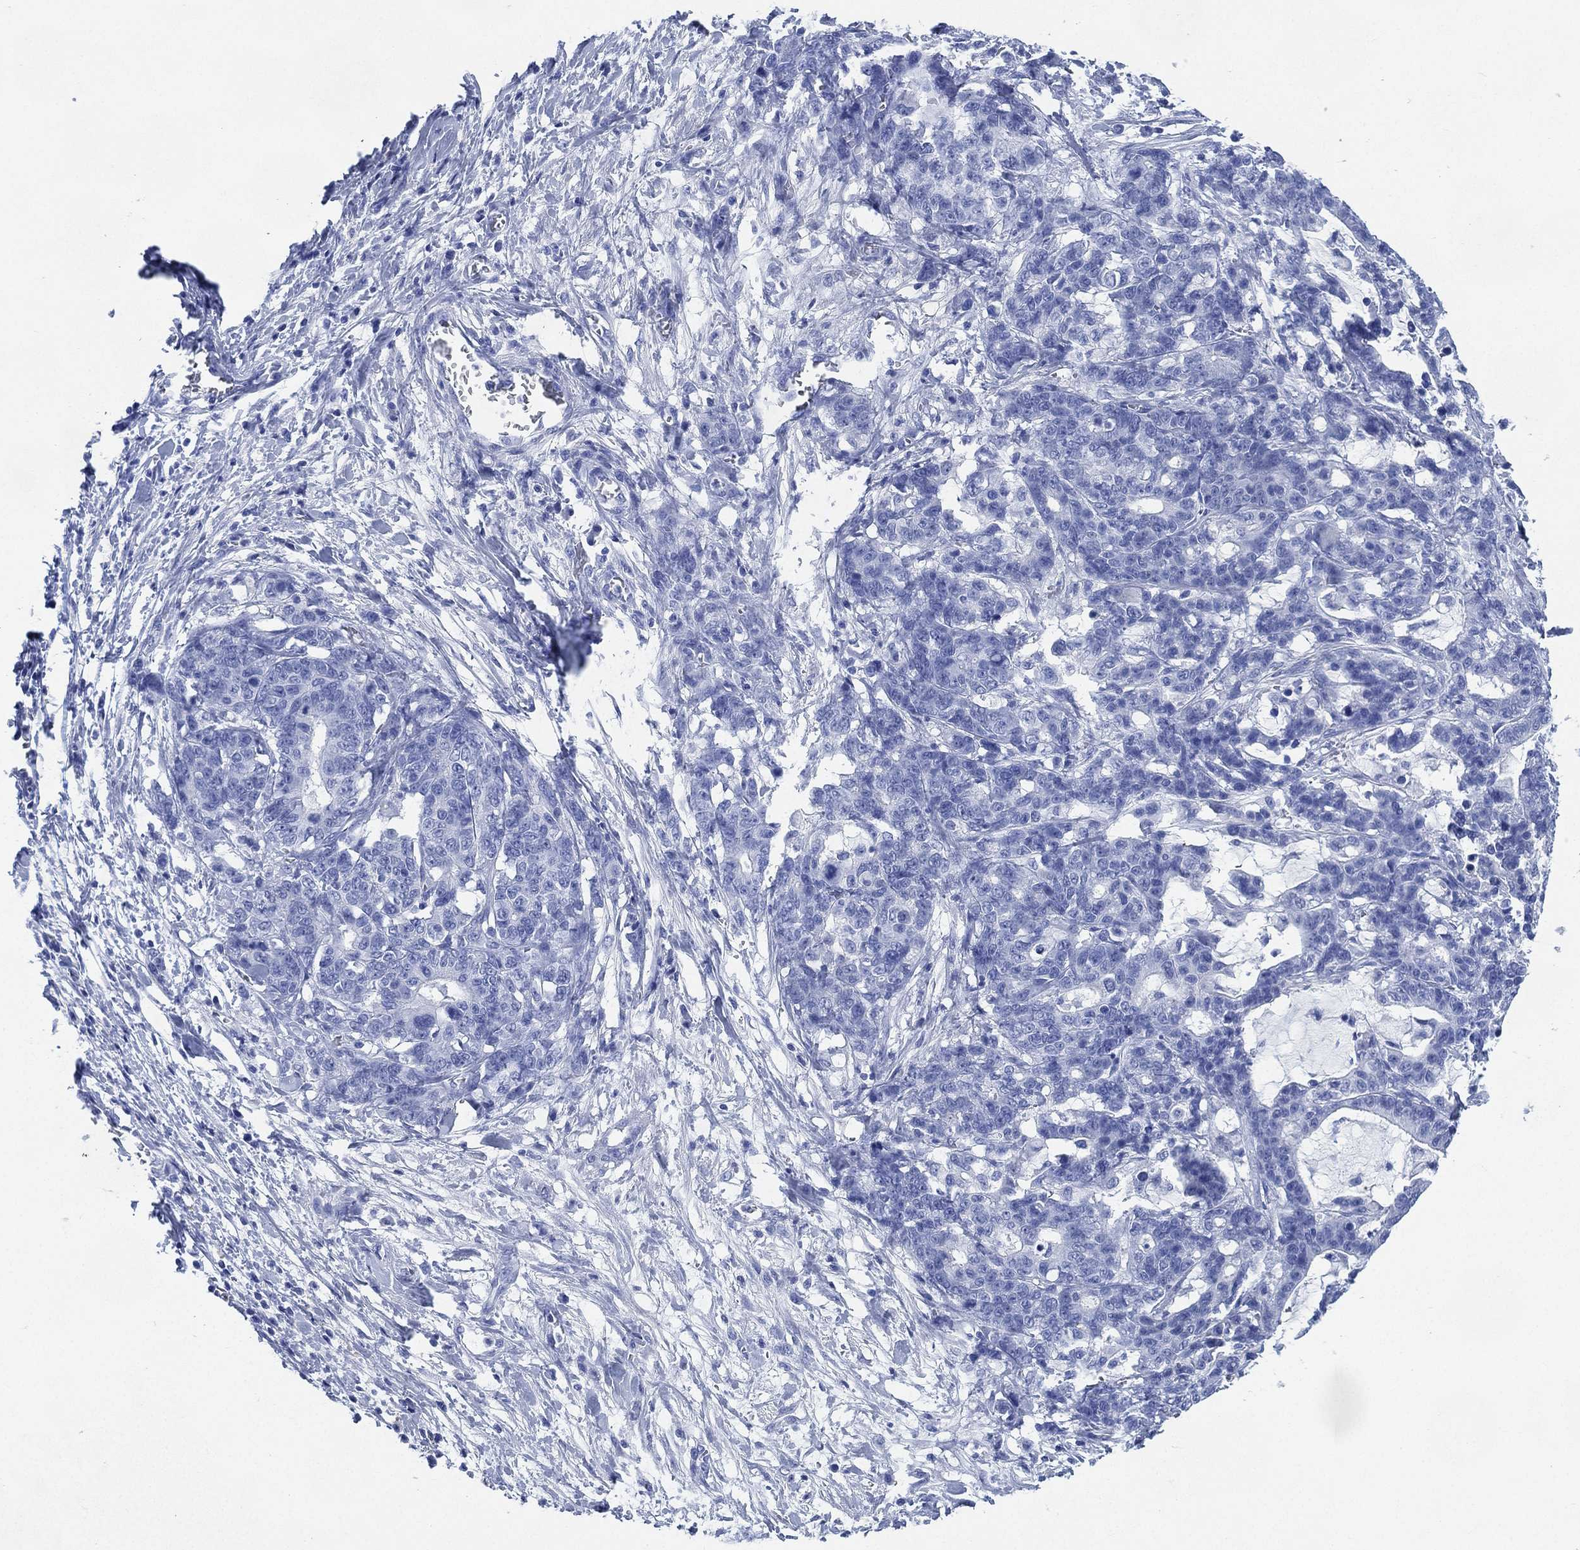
{"staining": {"intensity": "negative", "quantity": "none", "location": "none"}, "tissue": "stomach cancer", "cell_type": "Tumor cells", "image_type": "cancer", "snomed": [{"axis": "morphology", "description": "Normal tissue, NOS"}, {"axis": "morphology", "description": "Adenocarcinoma, NOS"}, {"axis": "topography", "description": "Stomach"}], "caption": "Stomach cancer (adenocarcinoma) was stained to show a protein in brown. There is no significant expression in tumor cells. (Brightfield microscopy of DAB IHC at high magnification).", "gene": "SIGLECL1", "patient": {"sex": "female", "age": 64}}